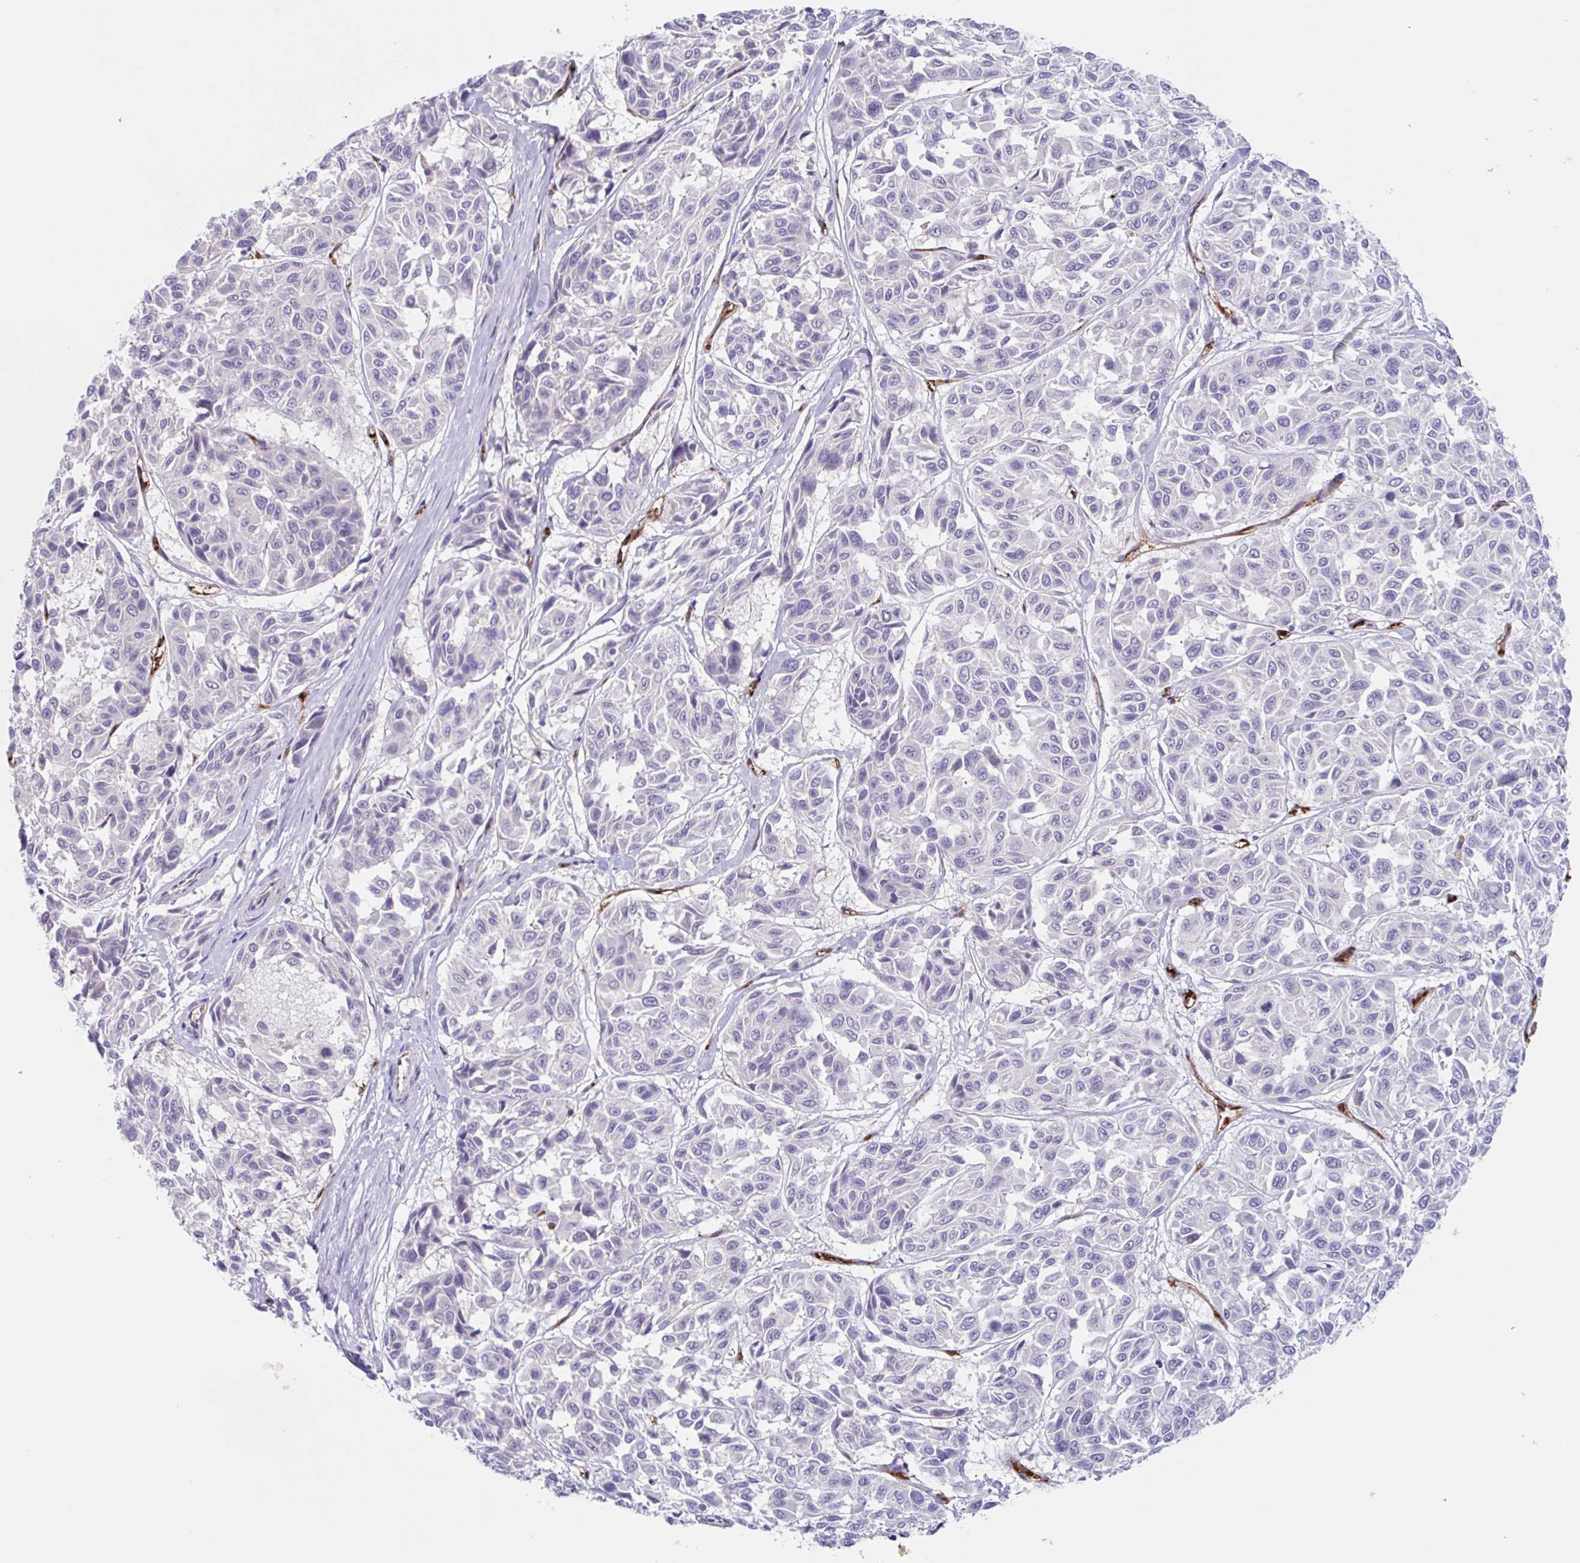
{"staining": {"intensity": "negative", "quantity": "none", "location": "none"}, "tissue": "melanoma", "cell_type": "Tumor cells", "image_type": "cancer", "snomed": [{"axis": "morphology", "description": "Malignant melanoma, NOS"}, {"axis": "topography", "description": "Skin"}], "caption": "High power microscopy photomicrograph of an immunohistochemistry (IHC) image of melanoma, revealing no significant expression in tumor cells.", "gene": "EHD4", "patient": {"sex": "female", "age": 66}}